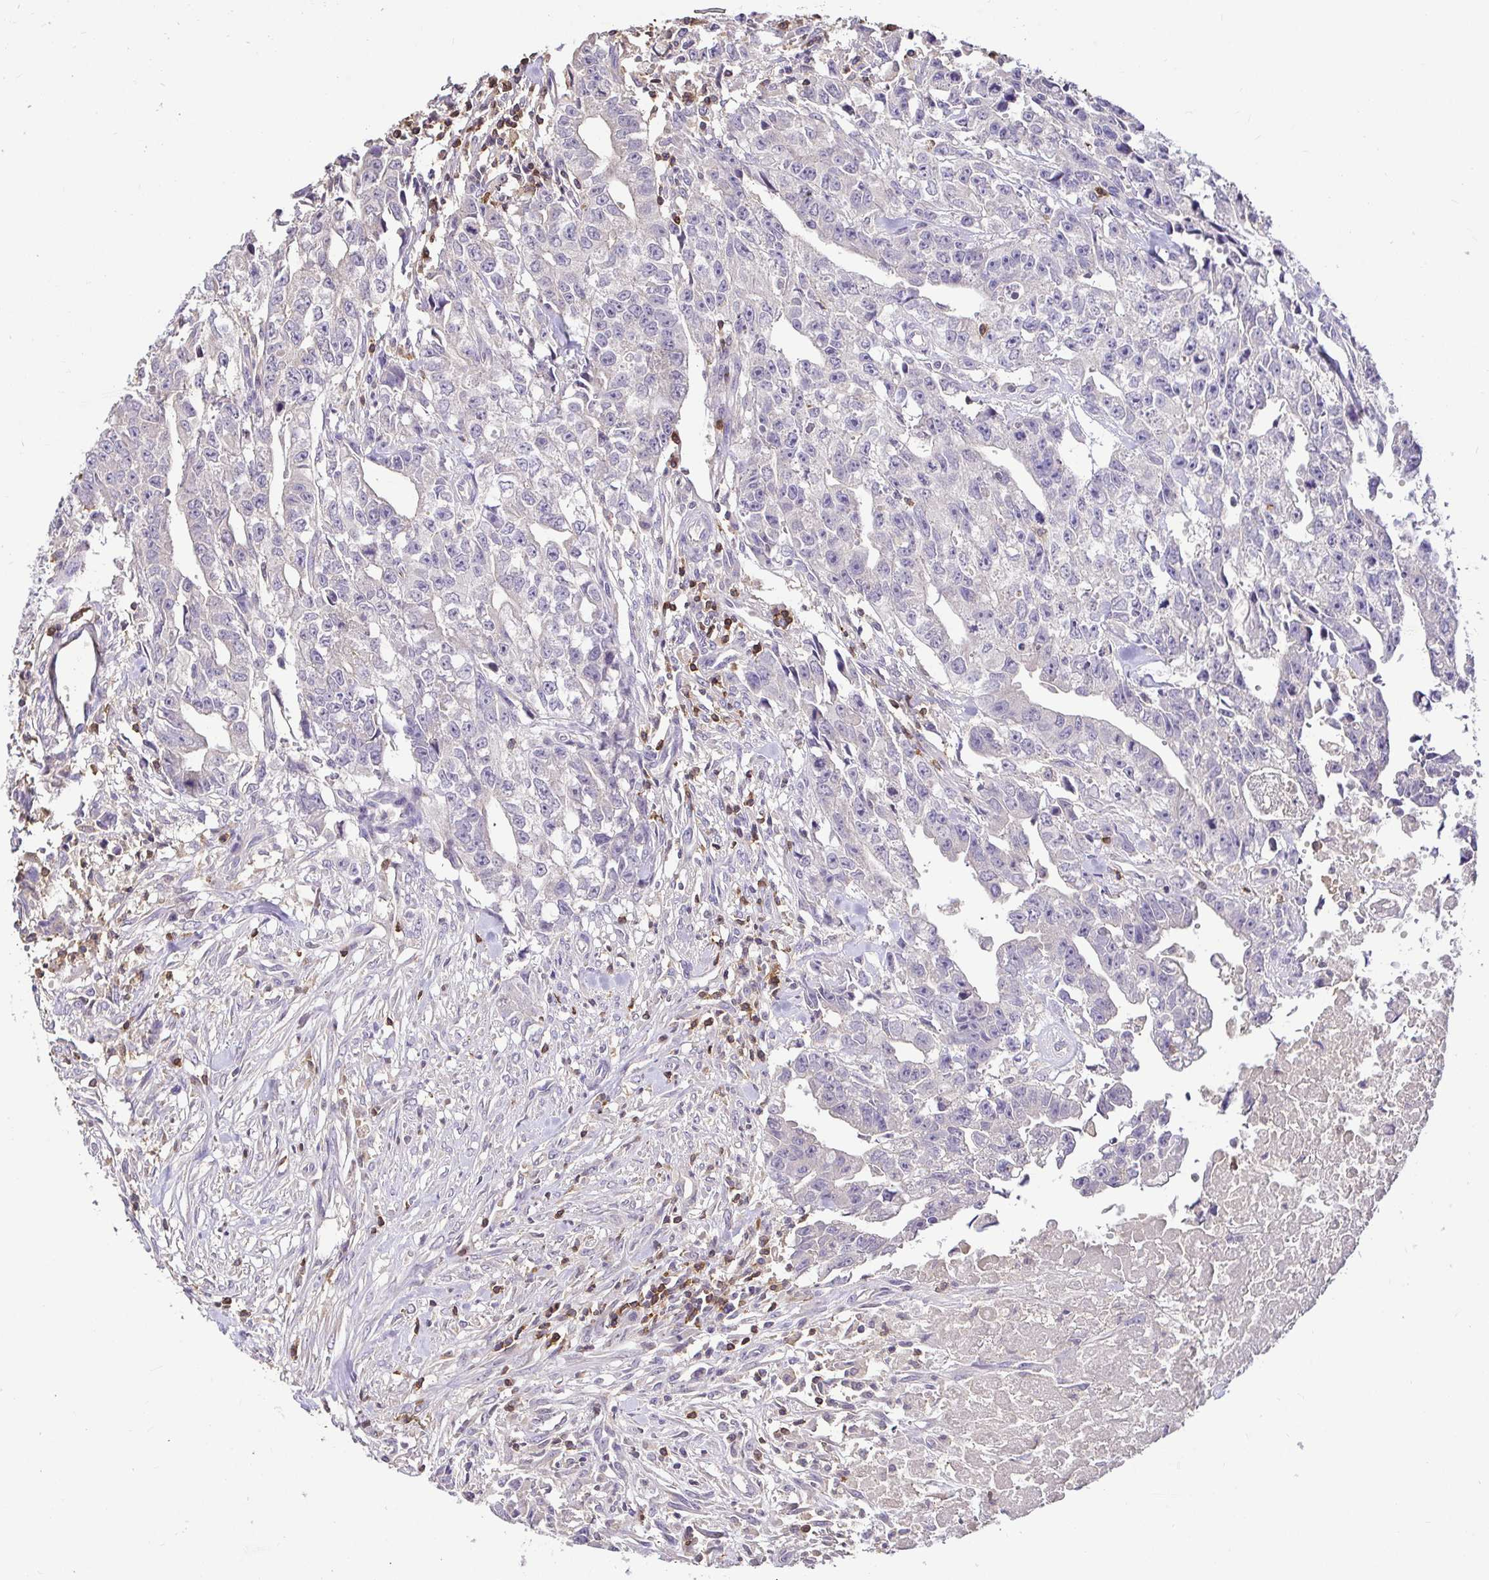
{"staining": {"intensity": "negative", "quantity": "none", "location": "none"}, "tissue": "testis cancer", "cell_type": "Tumor cells", "image_type": "cancer", "snomed": [{"axis": "morphology", "description": "Carcinoma, Embryonal, NOS"}, {"axis": "morphology", "description": "Teratoma, malignant, NOS"}, {"axis": "topography", "description": "Testis"}], "caption": "The histopathology image shows no significant positivity in tumor cells of testis teratoma (malignant).", "gene": "SKAP1", "patient": {"sex": "male", "age": 24}}